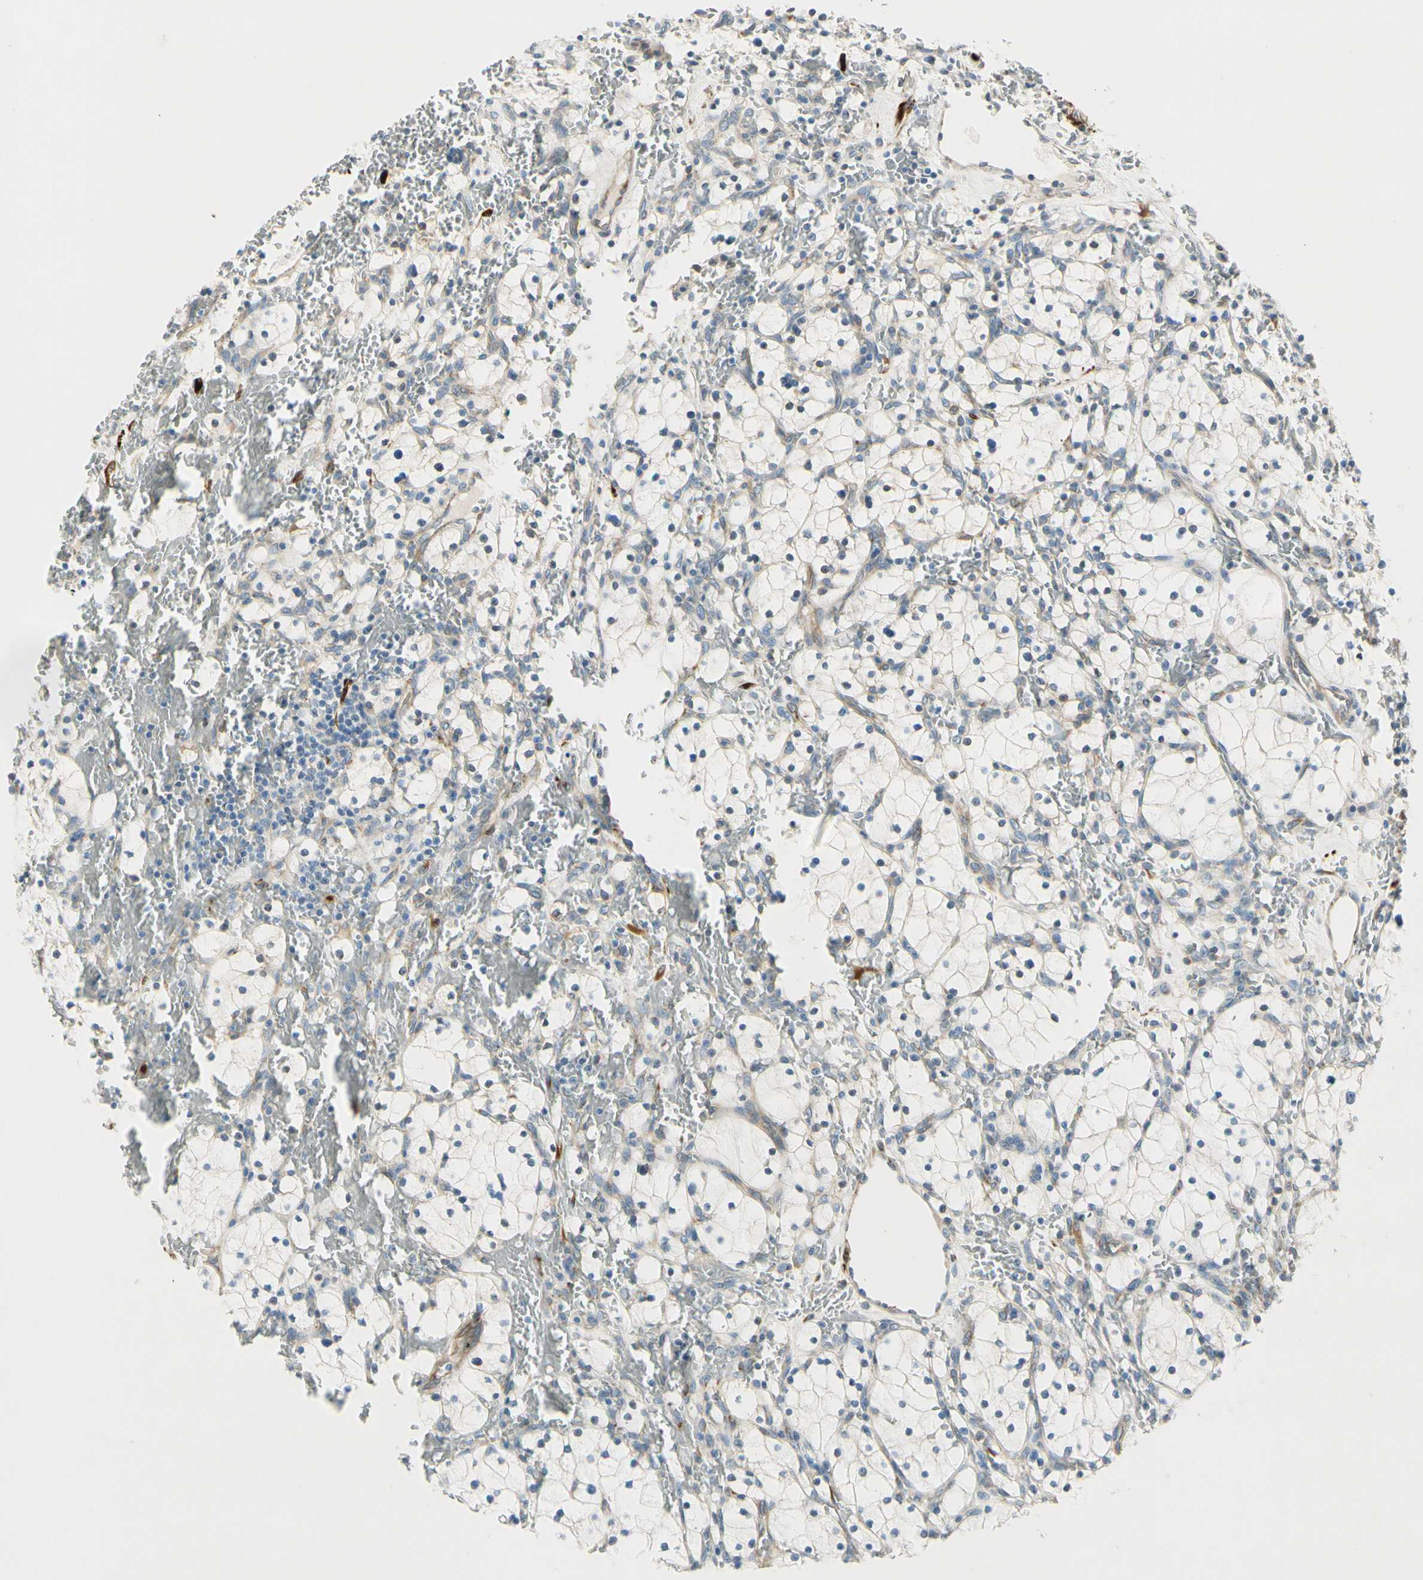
{"staining": {"intensity": "negative", "quantity": "none", "location": "none"}, "tissue": "renal cancer", "cell_type": "Tumor cells", "image_type": "cancer", "snomed": [{"axis": "morphology", "description": "Adenocarcinoma, NOS"}, {"axis": "topography", "description": "Kidney"}], "caption": "Tumor cells are negative for protein expression in human renal cancer (adenocarcinoma). (Immunohistochemistry (ihc), brightfield microscopy, high magnification).", "gene": "FKBP7", "patient": {"sex": "female", "age": 83}}